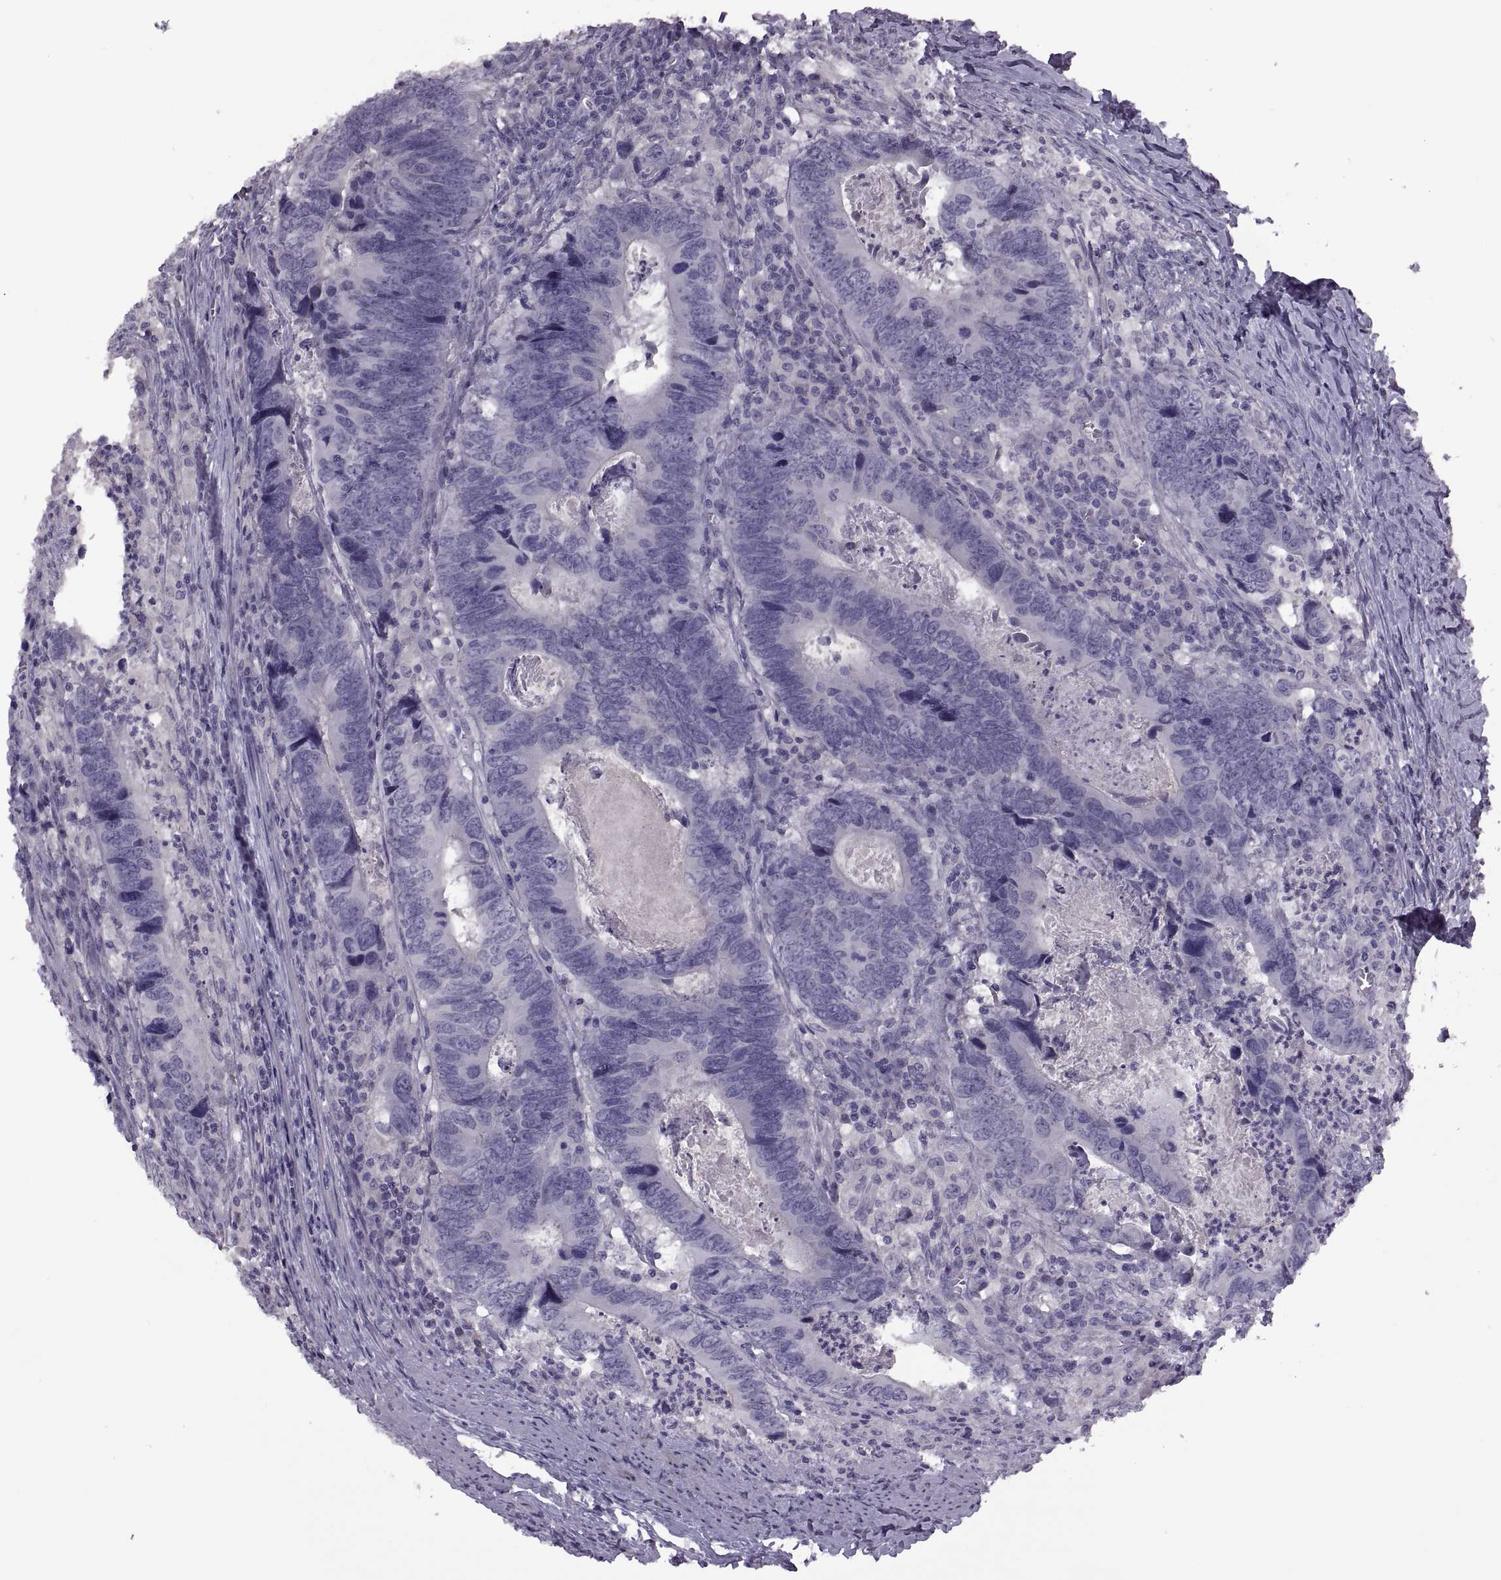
{"staining": {"intensity": "negative", "quantity": "none", "location": "none"}, "tissue": "colorectal cancer", "cell_type": "Tumor cells", "image_type": "cancer", "snomed": [{"axis": "morphology", "description": "Adenocarcinoma, NOS"}, {"axis": "topography", "description": "Colon"}], "caption": "Micrograph shows no protein positivity in tumor cells of colorectal adenocarcinoma tissue.", "gene": "RSPH6A", "patient": {"sex": "female", "age": 82}}